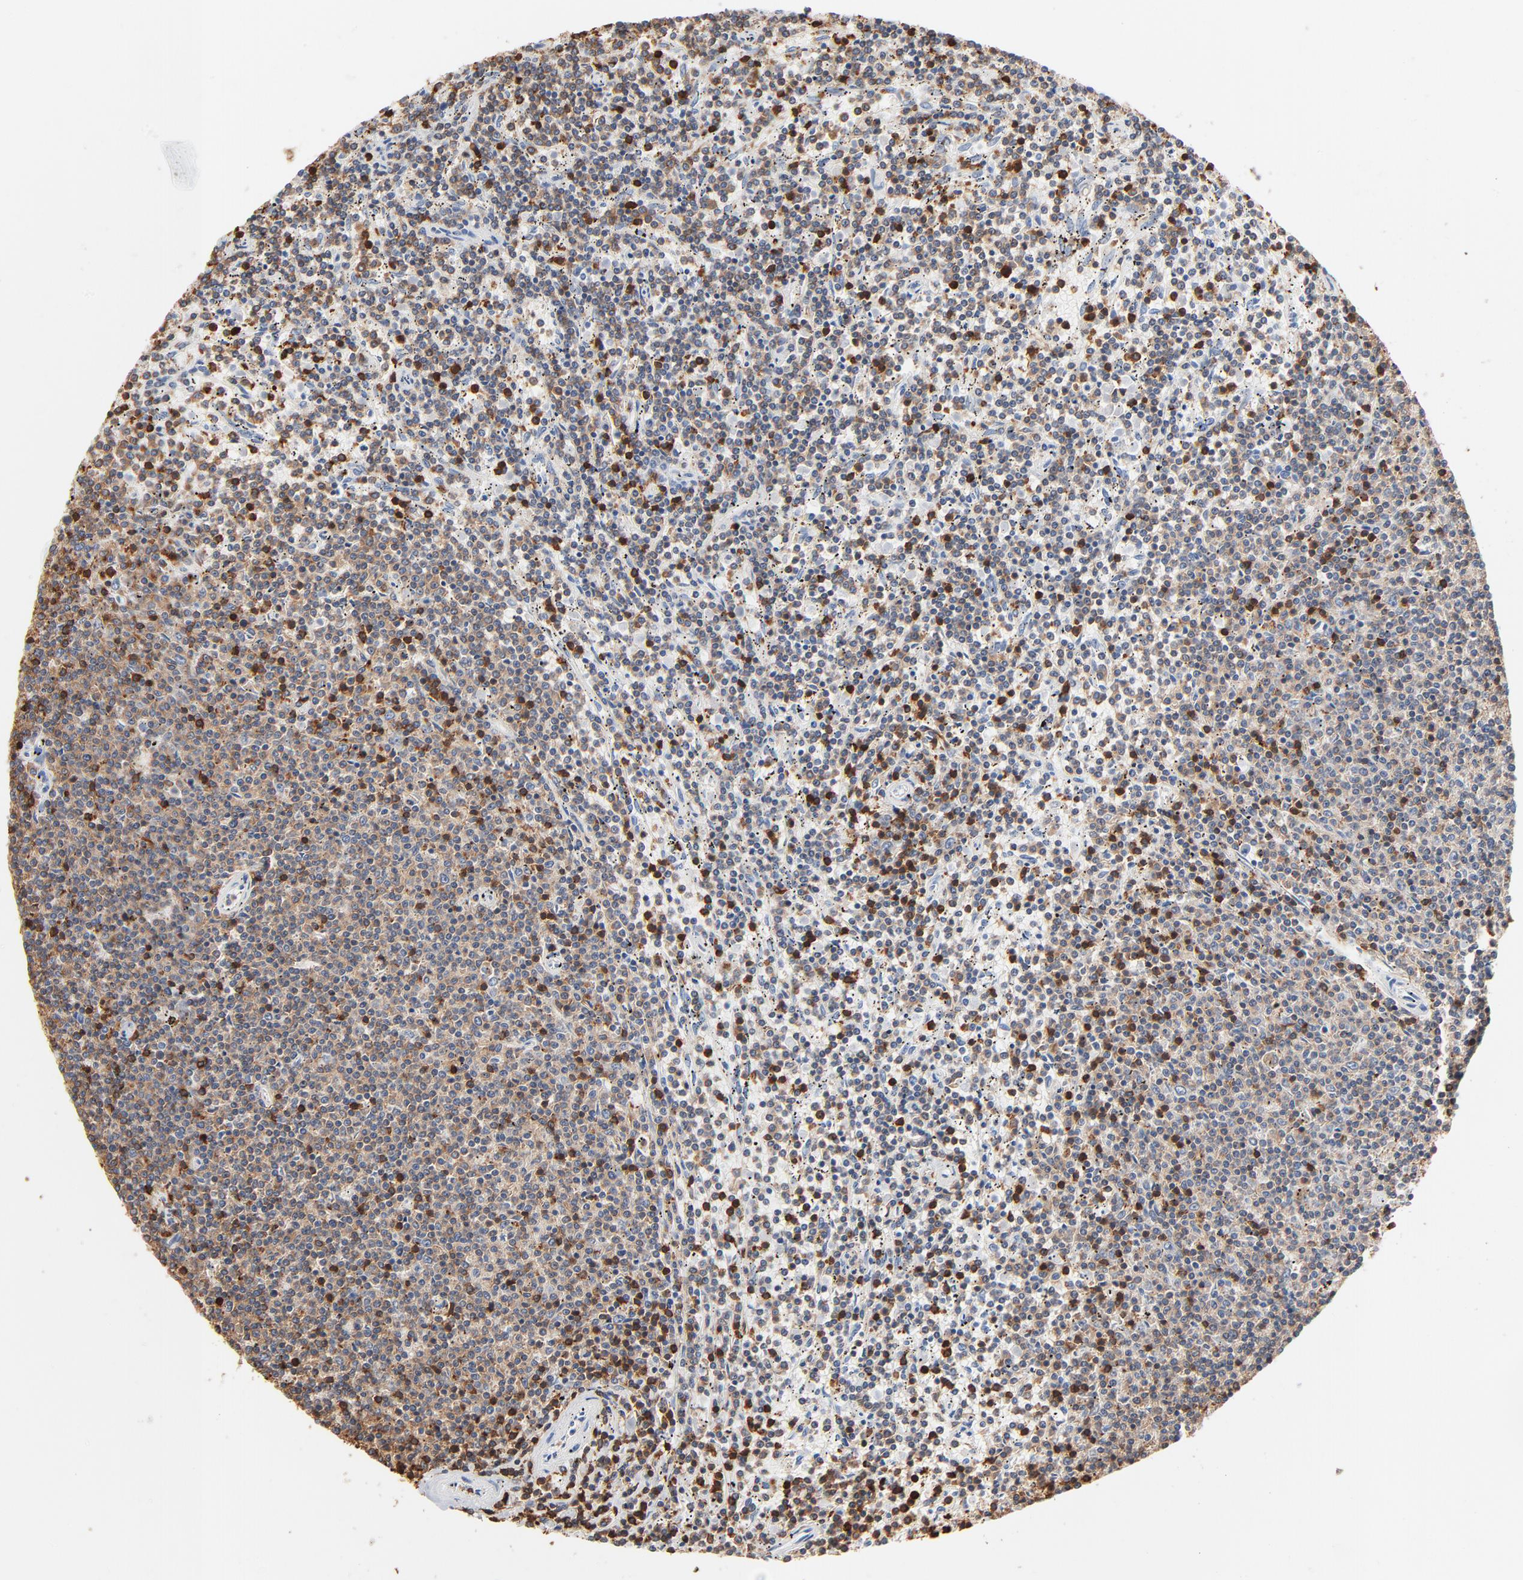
{"staining": {"intensity": "moderate", "quantity": "25%-75%", "location": "cytoplasmic/membranous"}, "tissue": "lymphoma", "cell_type": "Tumor cells", "image_type": "cancer", "snomed": [{"axis": "morphology", "description": "Malignant lymphoma, non-Hodgkin's type, Low grade"}, {"axis": "topography", "description": "Spleen"}], "caption": "DAB (3,3'-diaminobenzidine) immunohistochemical staining of human lymphoma shows moderate cytoplasmic/membranous protein expression in approximately 25%-75% of tumor cells.", "gene": "SH3KBP1", "patient": {"sex": "female", "age": 50}}